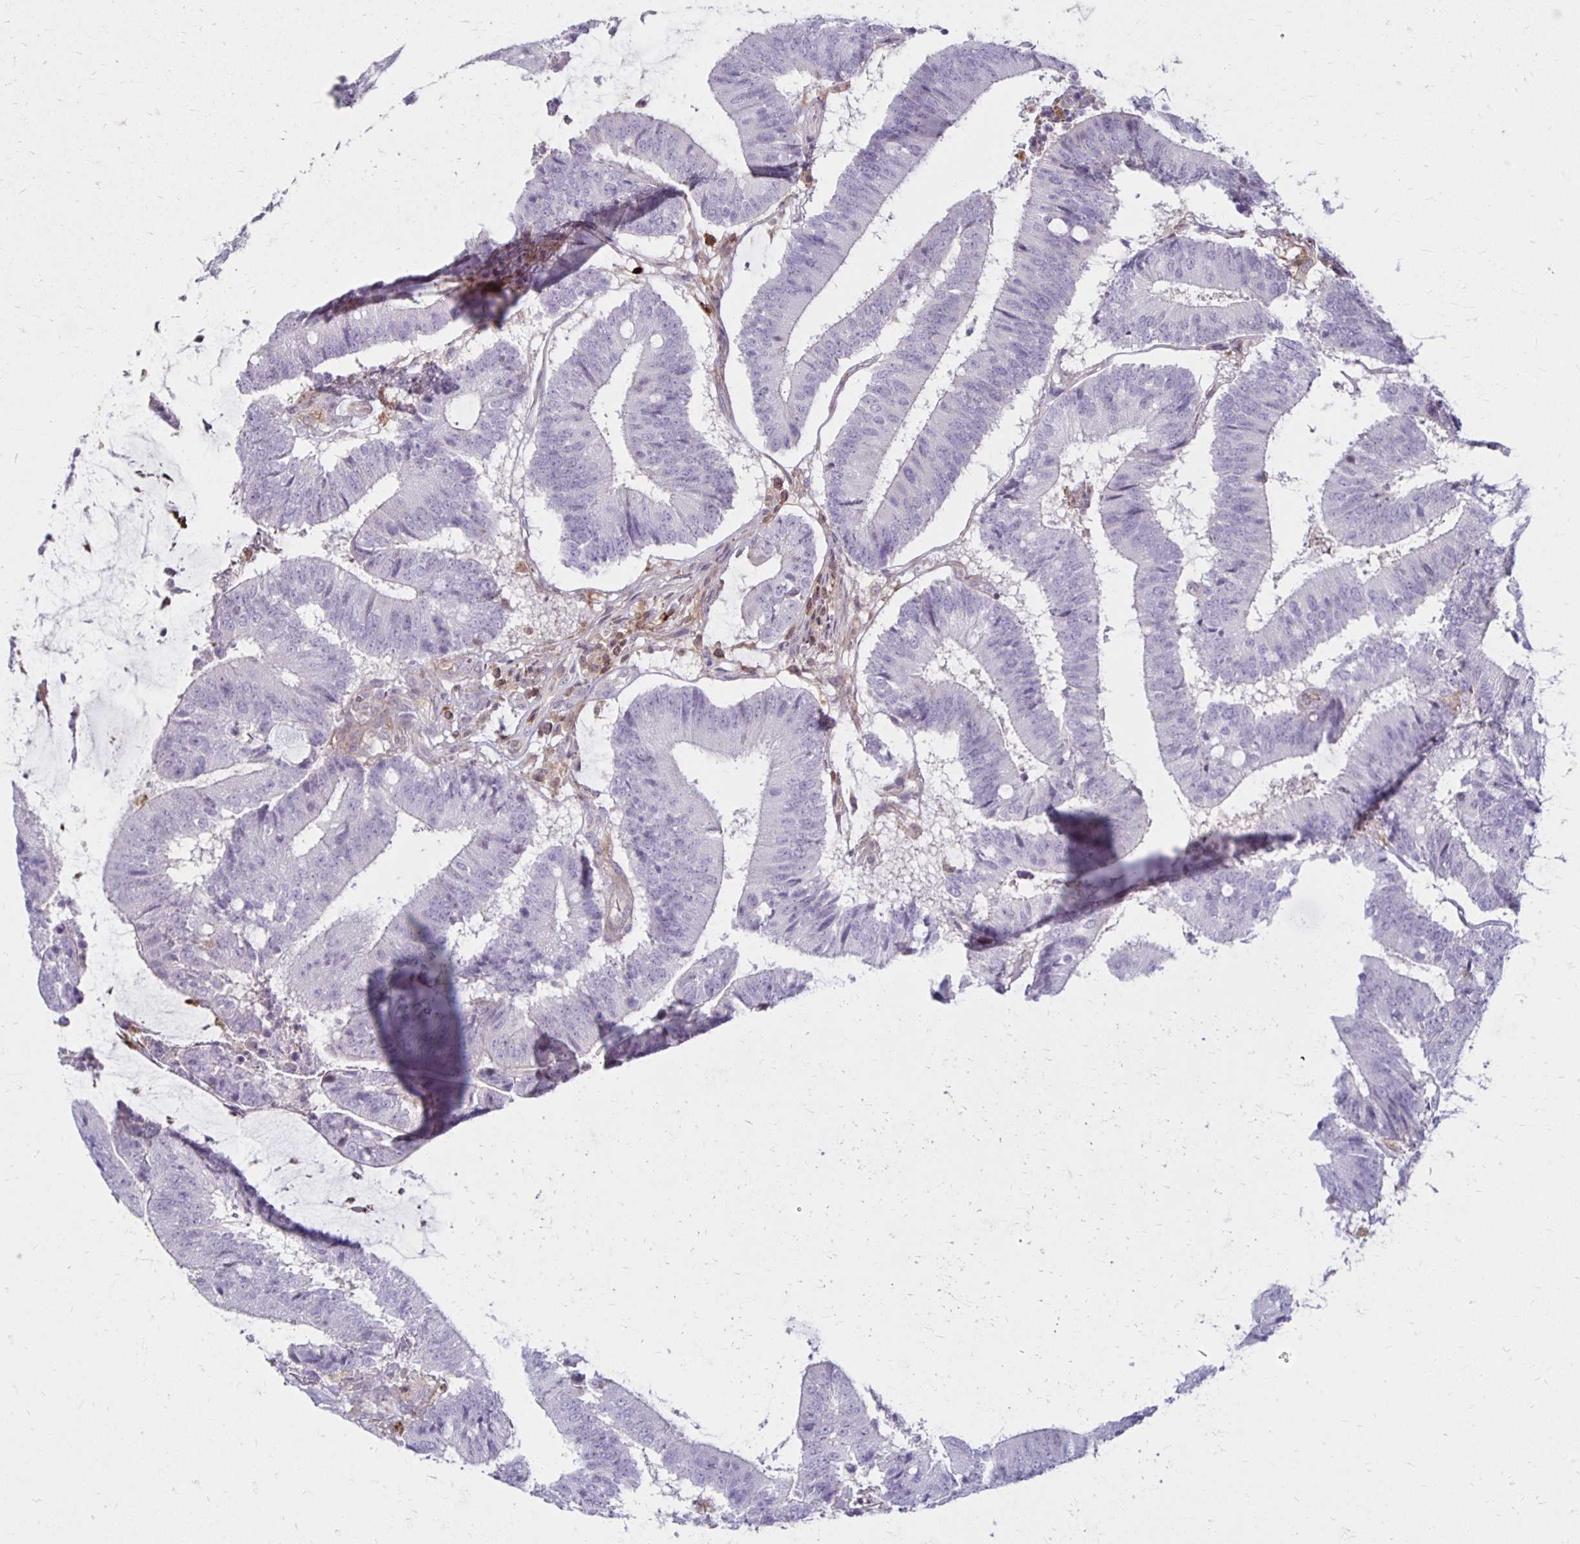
{"staining": {"intensity": "negative", "quantity": "none", "location": "none"}, "tissue": "colorectal cancer", "cell_type": "Tumor cells", "image_type": "cancer", "snomed": [{"axis": "morphology", "description": "Adenocarcinoma, NOS"}, {"axis": "topography", "description": "Colon"}], "caption": "DAB (3,3'-diaminobenzidine) immunohistochemical staining of colorectal cancer (adenocarcinoma) reveals no significant expression in tumor cells.", "gene": "CCL21", "patient": {"sex": "female", "age": 43}}